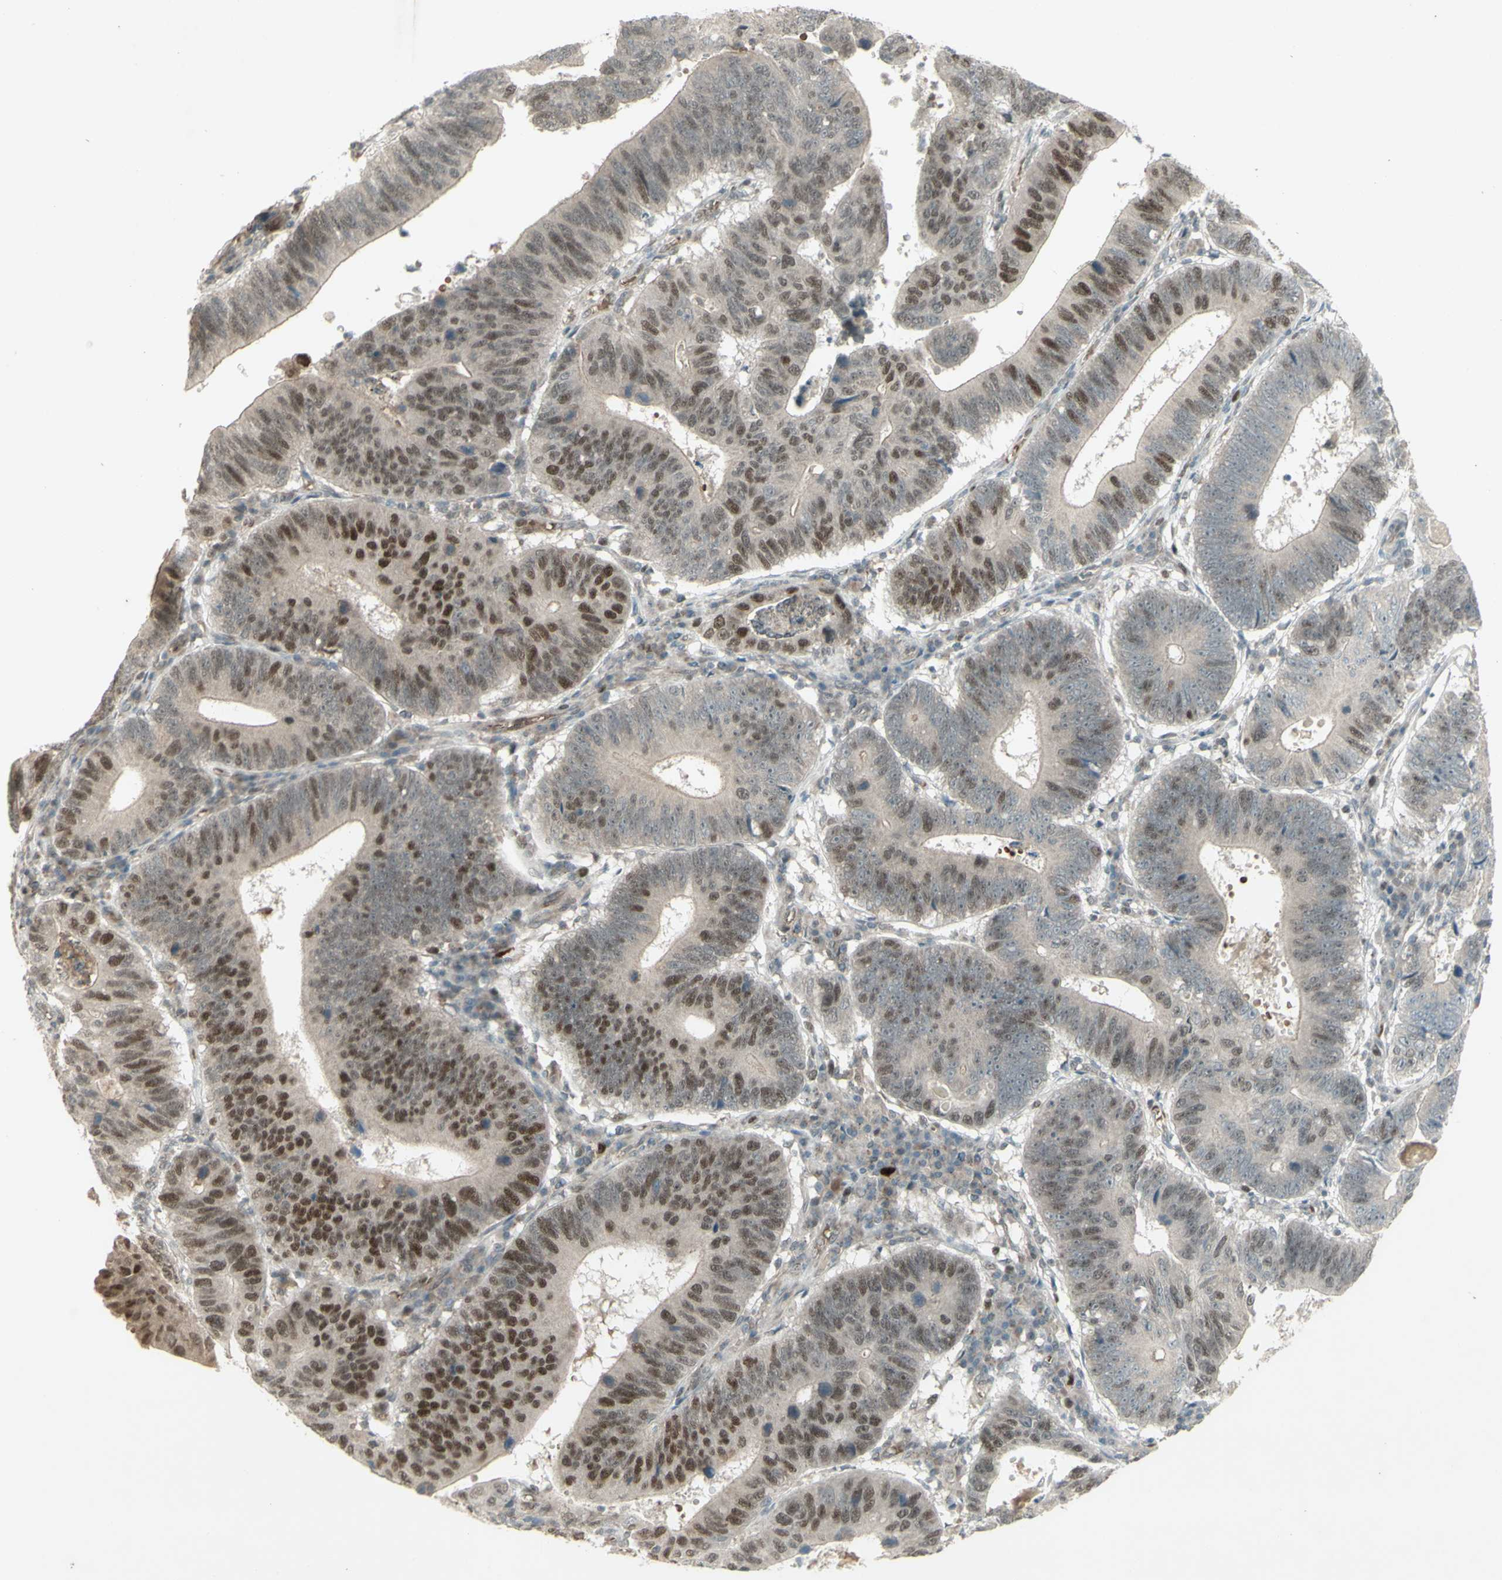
{"staining": {"intensity": "moderate", "quantity": "25%-75%", "location": "cytoplasmic/membranous,nuclear"}, "tissue": "stomach cancer", "cell_type": "Tumor cells", "image_type": "cancer", "snomed": [{"axis": "morphology", "description": "Adenocarcinoma, NOS"}, {"axis": "topography", "description": "Stomach"}], "caption": "Stomach cancer was stained to show a protein in brown. There is medium levels of moderate cytoplasmic/membranous and nuclear staining in about 25%-75% of tumor cells.", "gene": "MSH6", "patient": {"sex": "male", "age": 59}}